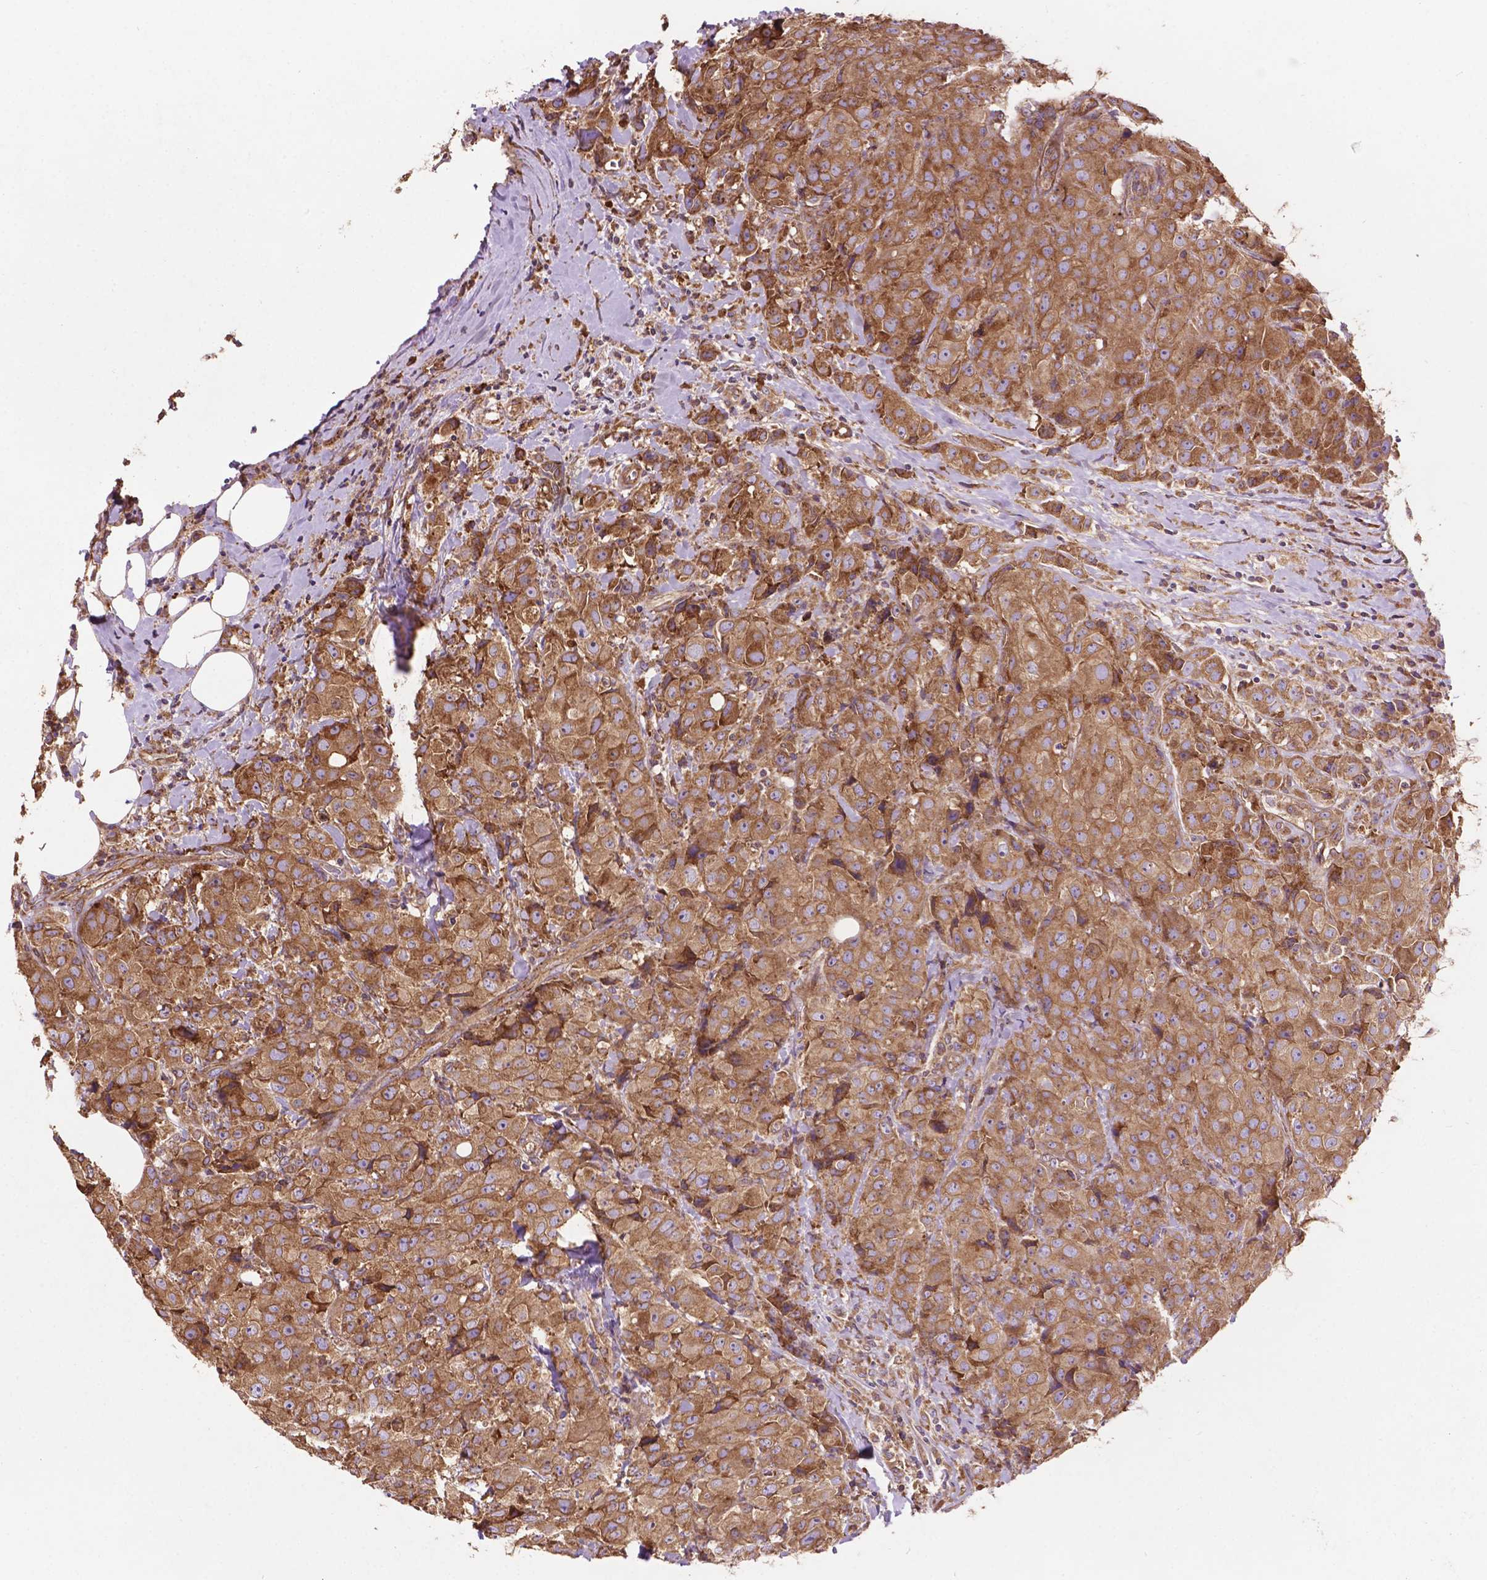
{"staining": {"intensity": "moderate", "quantity": ">75%", "location": "cytoplasmic/membranous"}, "tissue": "breast cancer", "cell_type": "Tumor cells", "image_type": "cancer", "snomed": [{"axis": "morphology", "description": "Normal tissue, NOS"}, {"axis": "morphology", "description": "Duct carcinoma"}, {"axis": "topography", "description": "Breast"}], "caption": "Immunohistochemical staining of breast cancer (infiltrating ductal carcinoma) demonstrates moderate cytoplasmic/membranous protein positivity in approximately >75% of tumor cells.", "gene": "CCDC71L", "patient": {"sex": "female", "age": 43}}